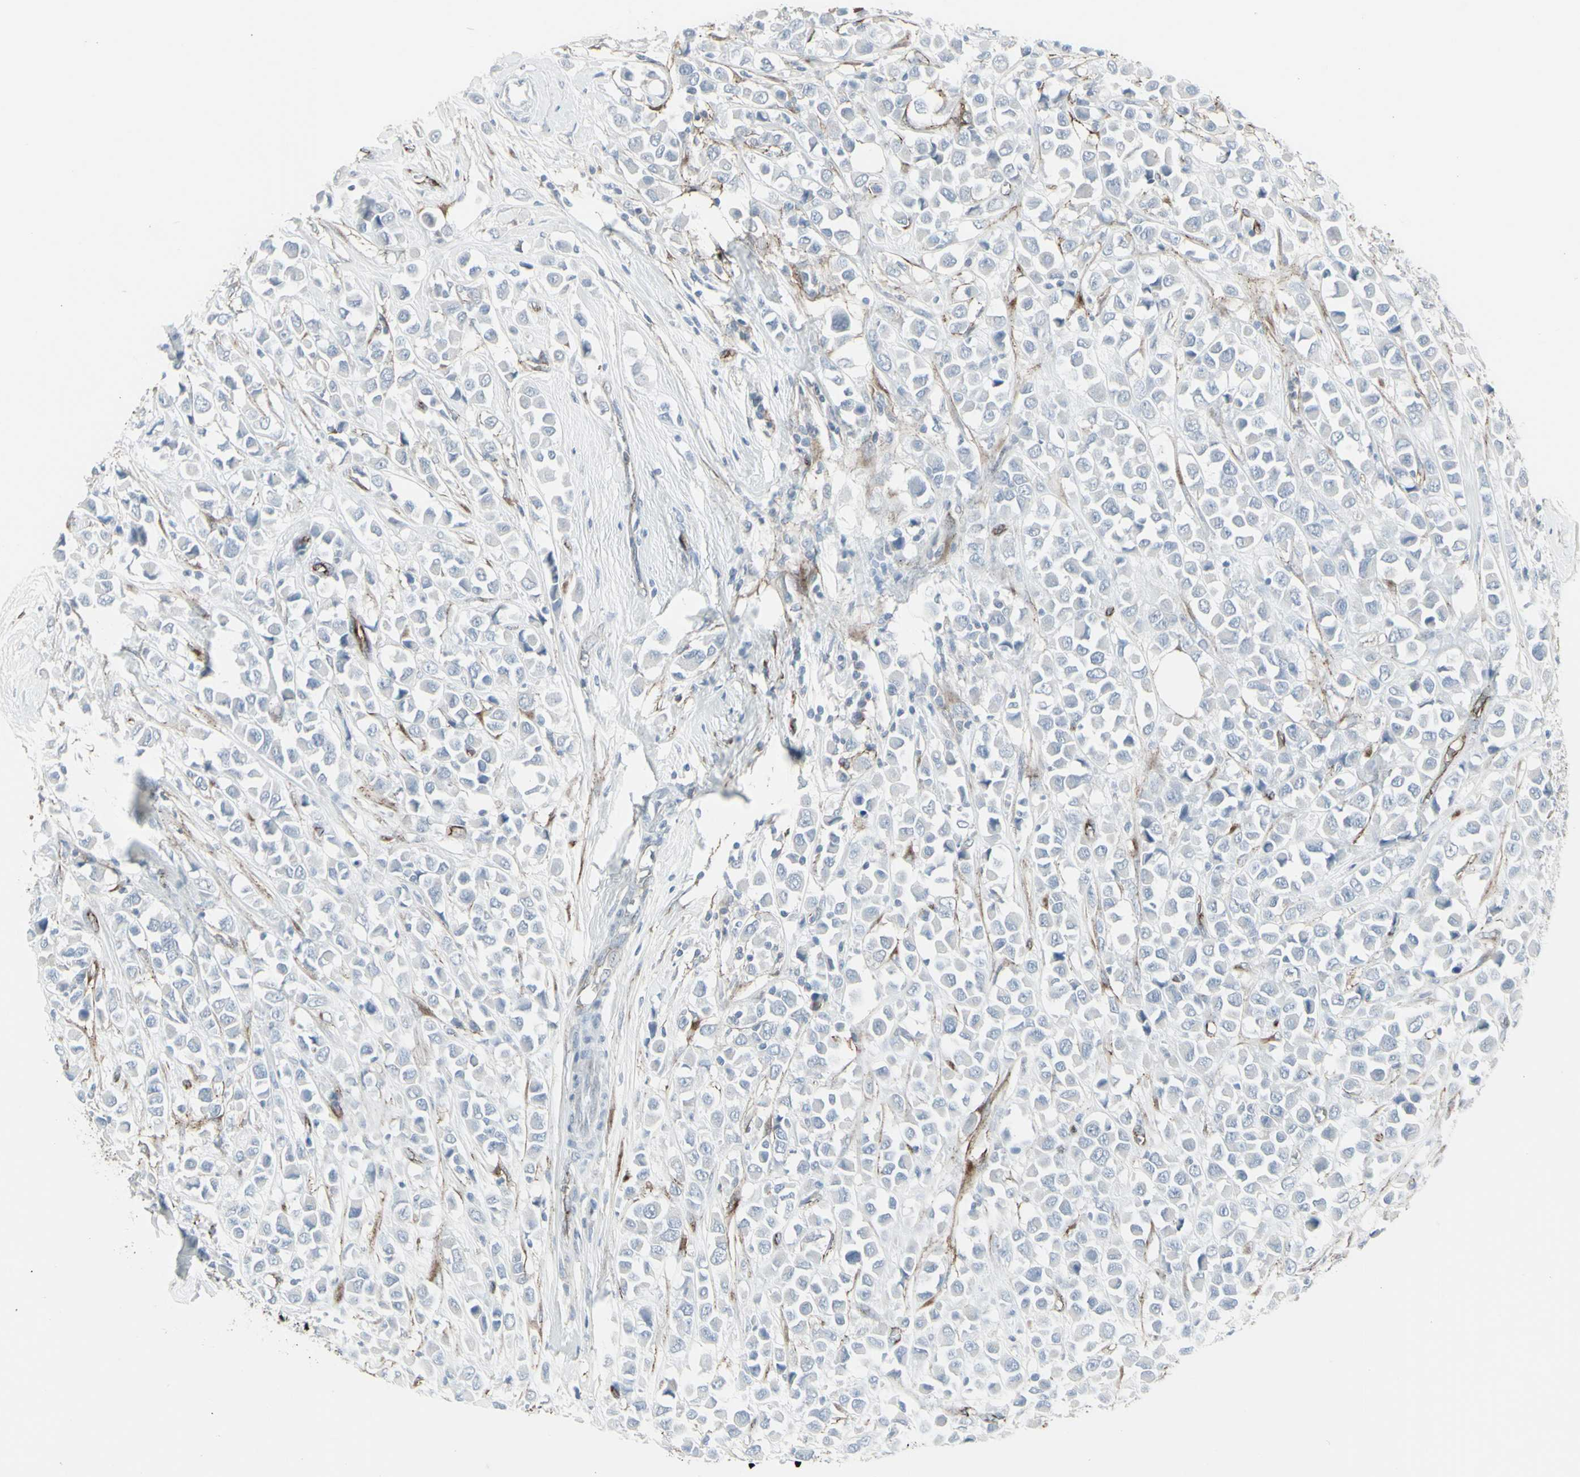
{"staining": {"intensity": "negative", "quantity": "none", "location": "none"}, "tissue": "breast cancer", "cell_type": "Tumor cells", "image_type": "cancer", "snomed": [{"axis": "morphology", "description": "Duct carcinoma"}, {"axis": "topography", "description": "Breast"}], "caption": "There is no significant expression in tumor cells of infiltrating ductal carcinoma (breast). Brightfield microscopy of immunohistochemistry stained with DAB (brown) and hematoxylin (blue), captured at high magnification.", "gene": "GJA1", "patient": {"sex": "female", "age": 61}}